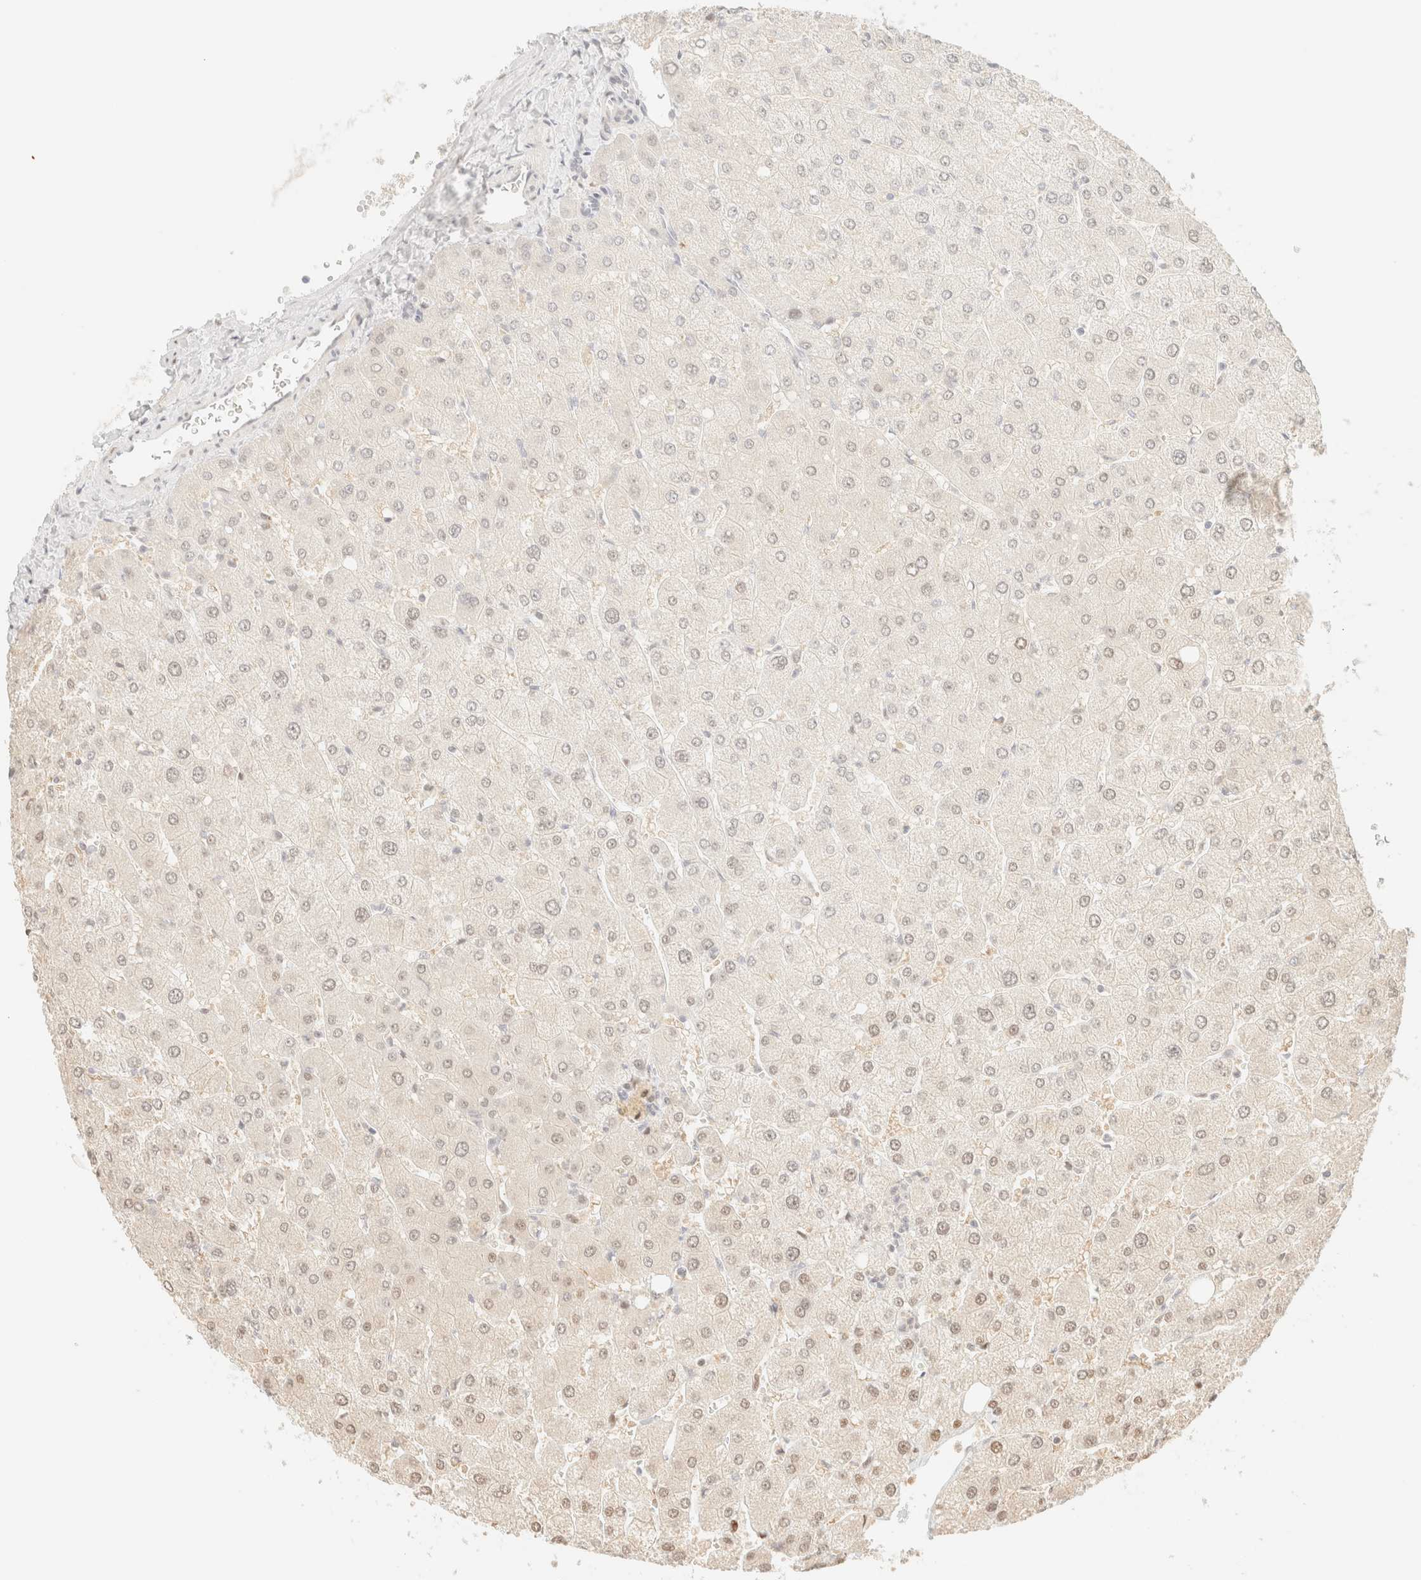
{"staining": {"intensity": "negative", "quantity": "none", "location": "none"}, "tissue": "liver", "cell_type": "Cholangiocytes", "image_type": "normal", "snomed": [{"axis": "morphology", "description": "Normal tissue, NOS"}, {"axis": "topography", "description": "Liver"}], "caption": "The histopathology image displays no staining of cholangiocytes in benign liver.", "gene": "TSR1", "patient": {"sex": "male", "age": 55}}